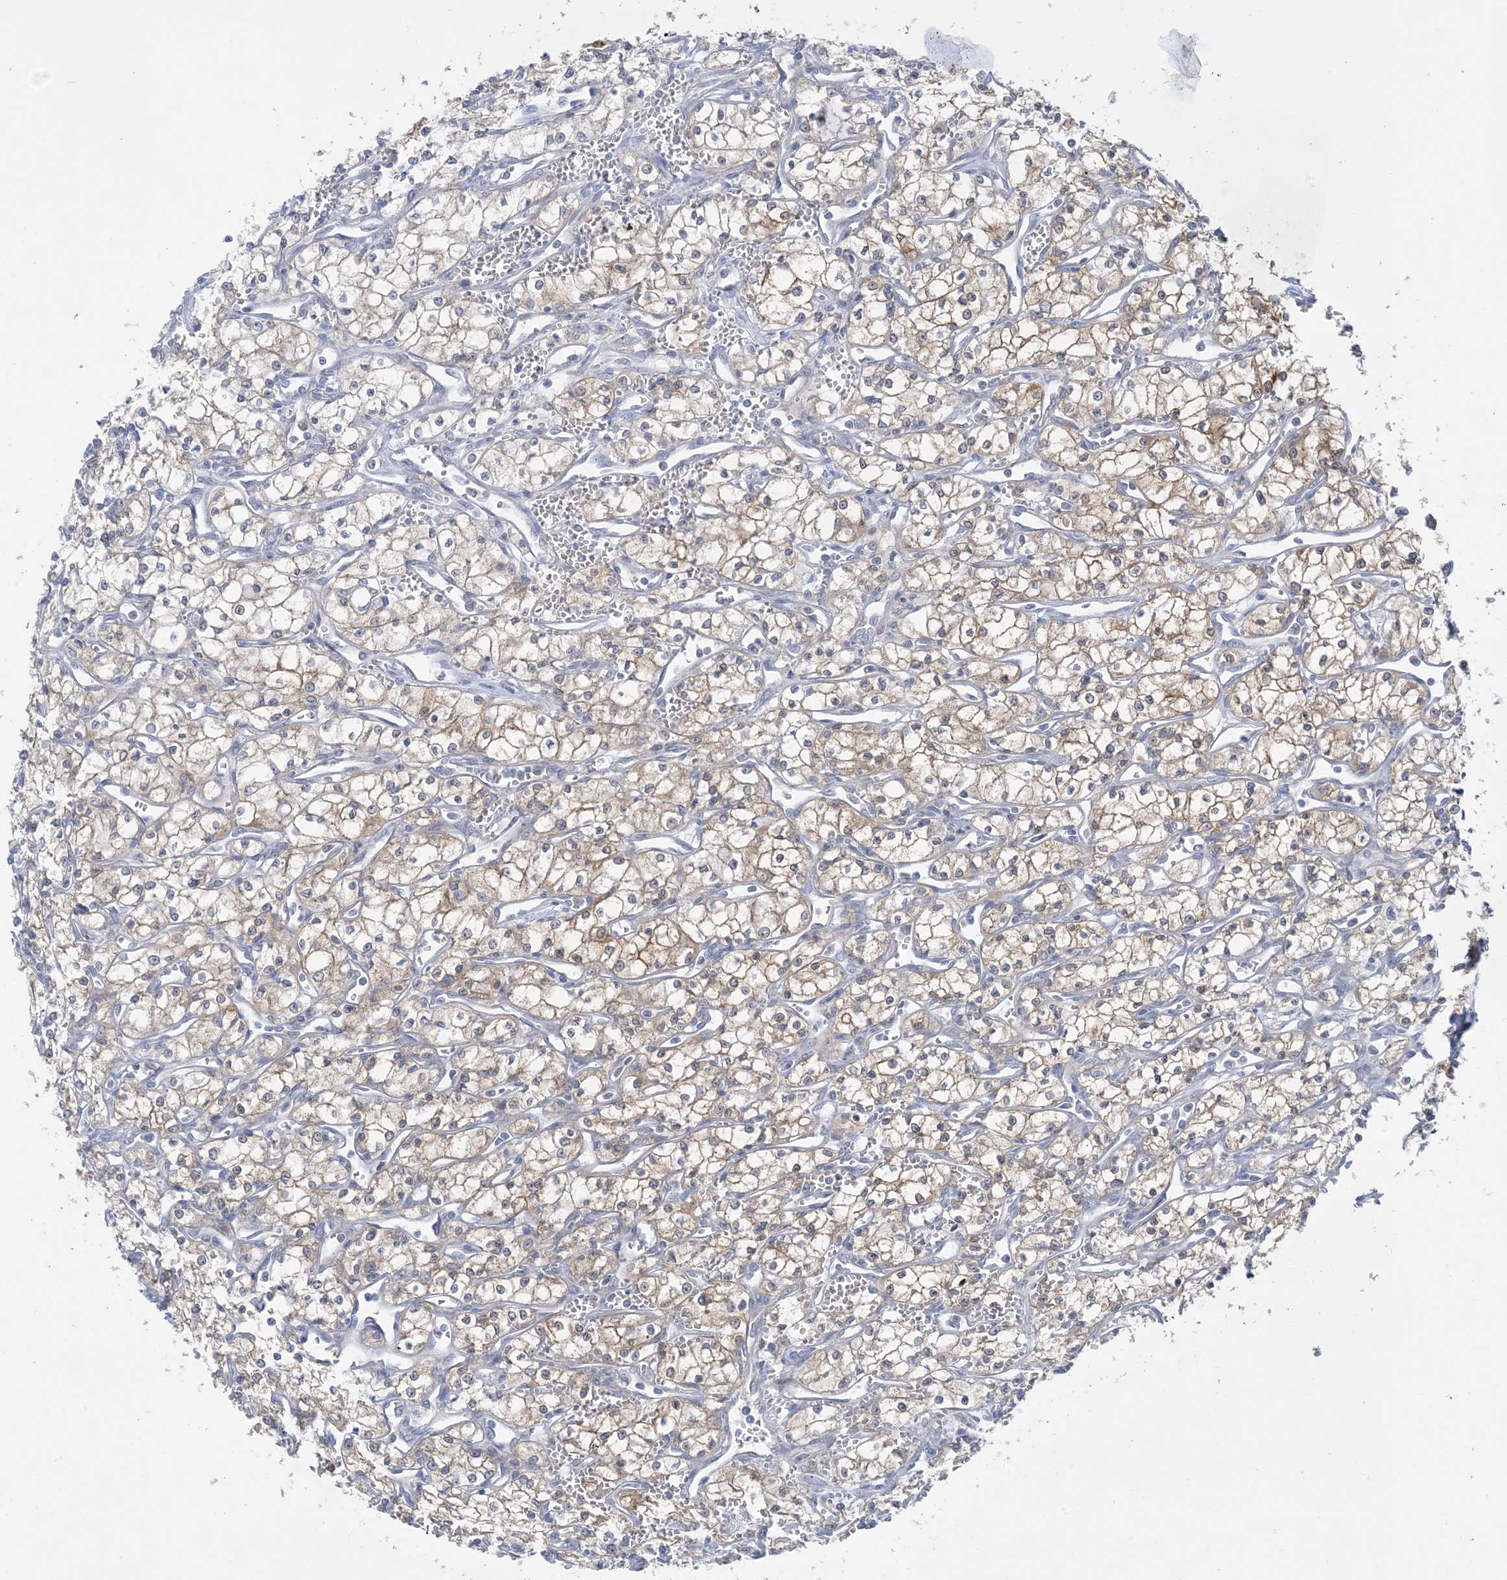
{"staining": {"intensity": "moderate", "quantity": "<25%", "location": "cytoplasmic/membranous"}, "tissue": "renal cancer", "cell_type": "Tumor cells", "image_type": "cancer", "snomed": [{"axis": "morphology", "description": "Adenocarcinoma, NOS"}, {"axis": "topography", "description": "Kidney"}], "caption": "Immunohistochemical staining of human adenocarcinoma (renal) shows low levels of moderate cytoplasmic/membranous protein positivity in approximately <25% of tumor cells. The staining was performed using DAB to visualize the protein expression in brown, while the nuclei were stained in blue with hematoxylin (Magnification: 20x).", "gene": "MRPS18A", "patient": {"sex": "male", "age": 59}}